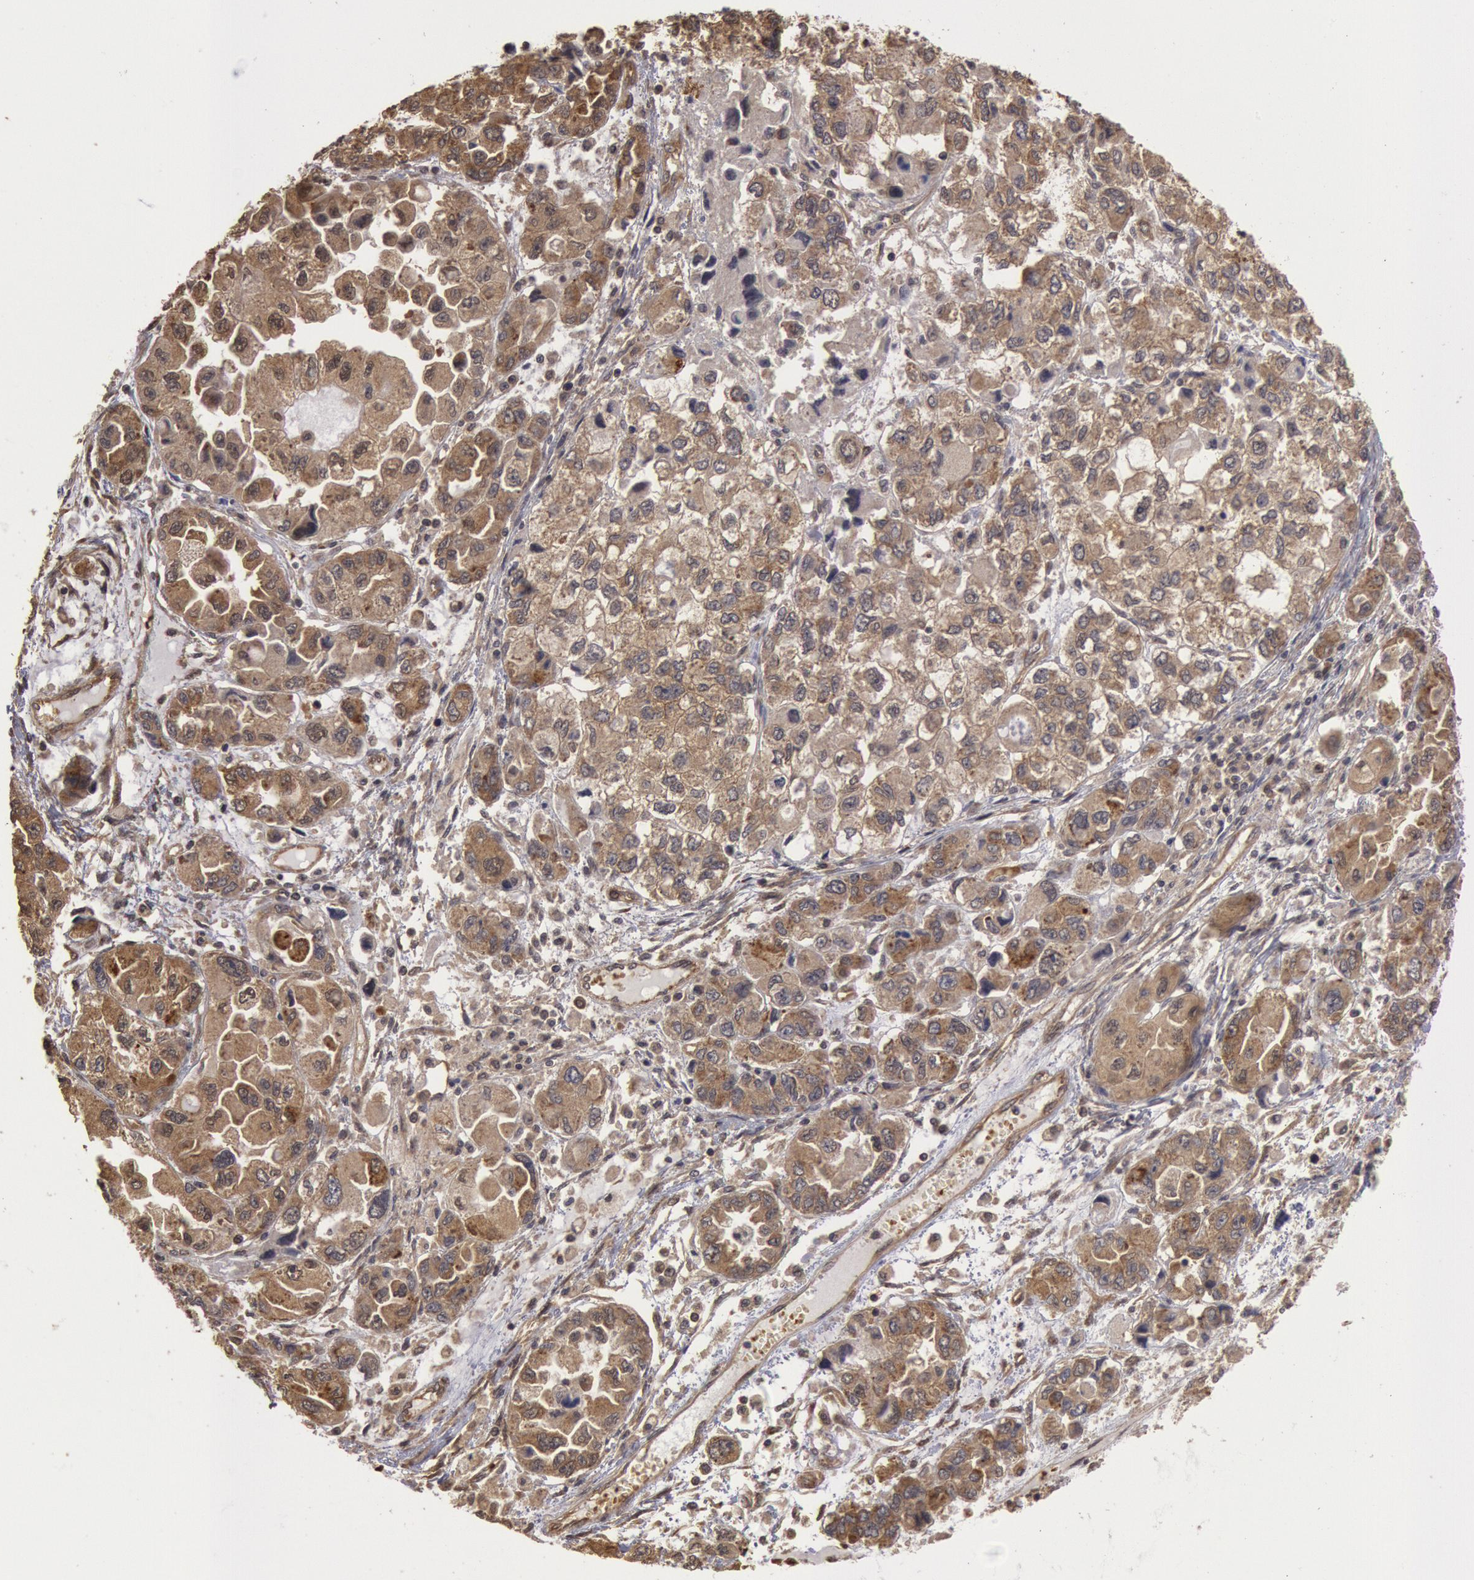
{"staining": {"intensity": "moderate", "quantity": ">75%", "location": "cytoplasmic/membranous"}, "tissue": "ovarian cancer", "cell_type": "Tumor cells", "image_type": "cancer", "snomed": [{"axis": "morphology", "description": "Cystadenocarcinoma, serous, NOS"}, {"axis": "topography", "description": "Ovary"}], "caption": "Immunohistochemistry (IHC) (DAB (3,3'-diaminobenzidine)) staining of ovarian cancer exhibits moderate cytoplasmic/membranous protein expression in about >75% of tumor cells.", "gene": "USP14", "patient": {"sex": "female", "age": 84}}